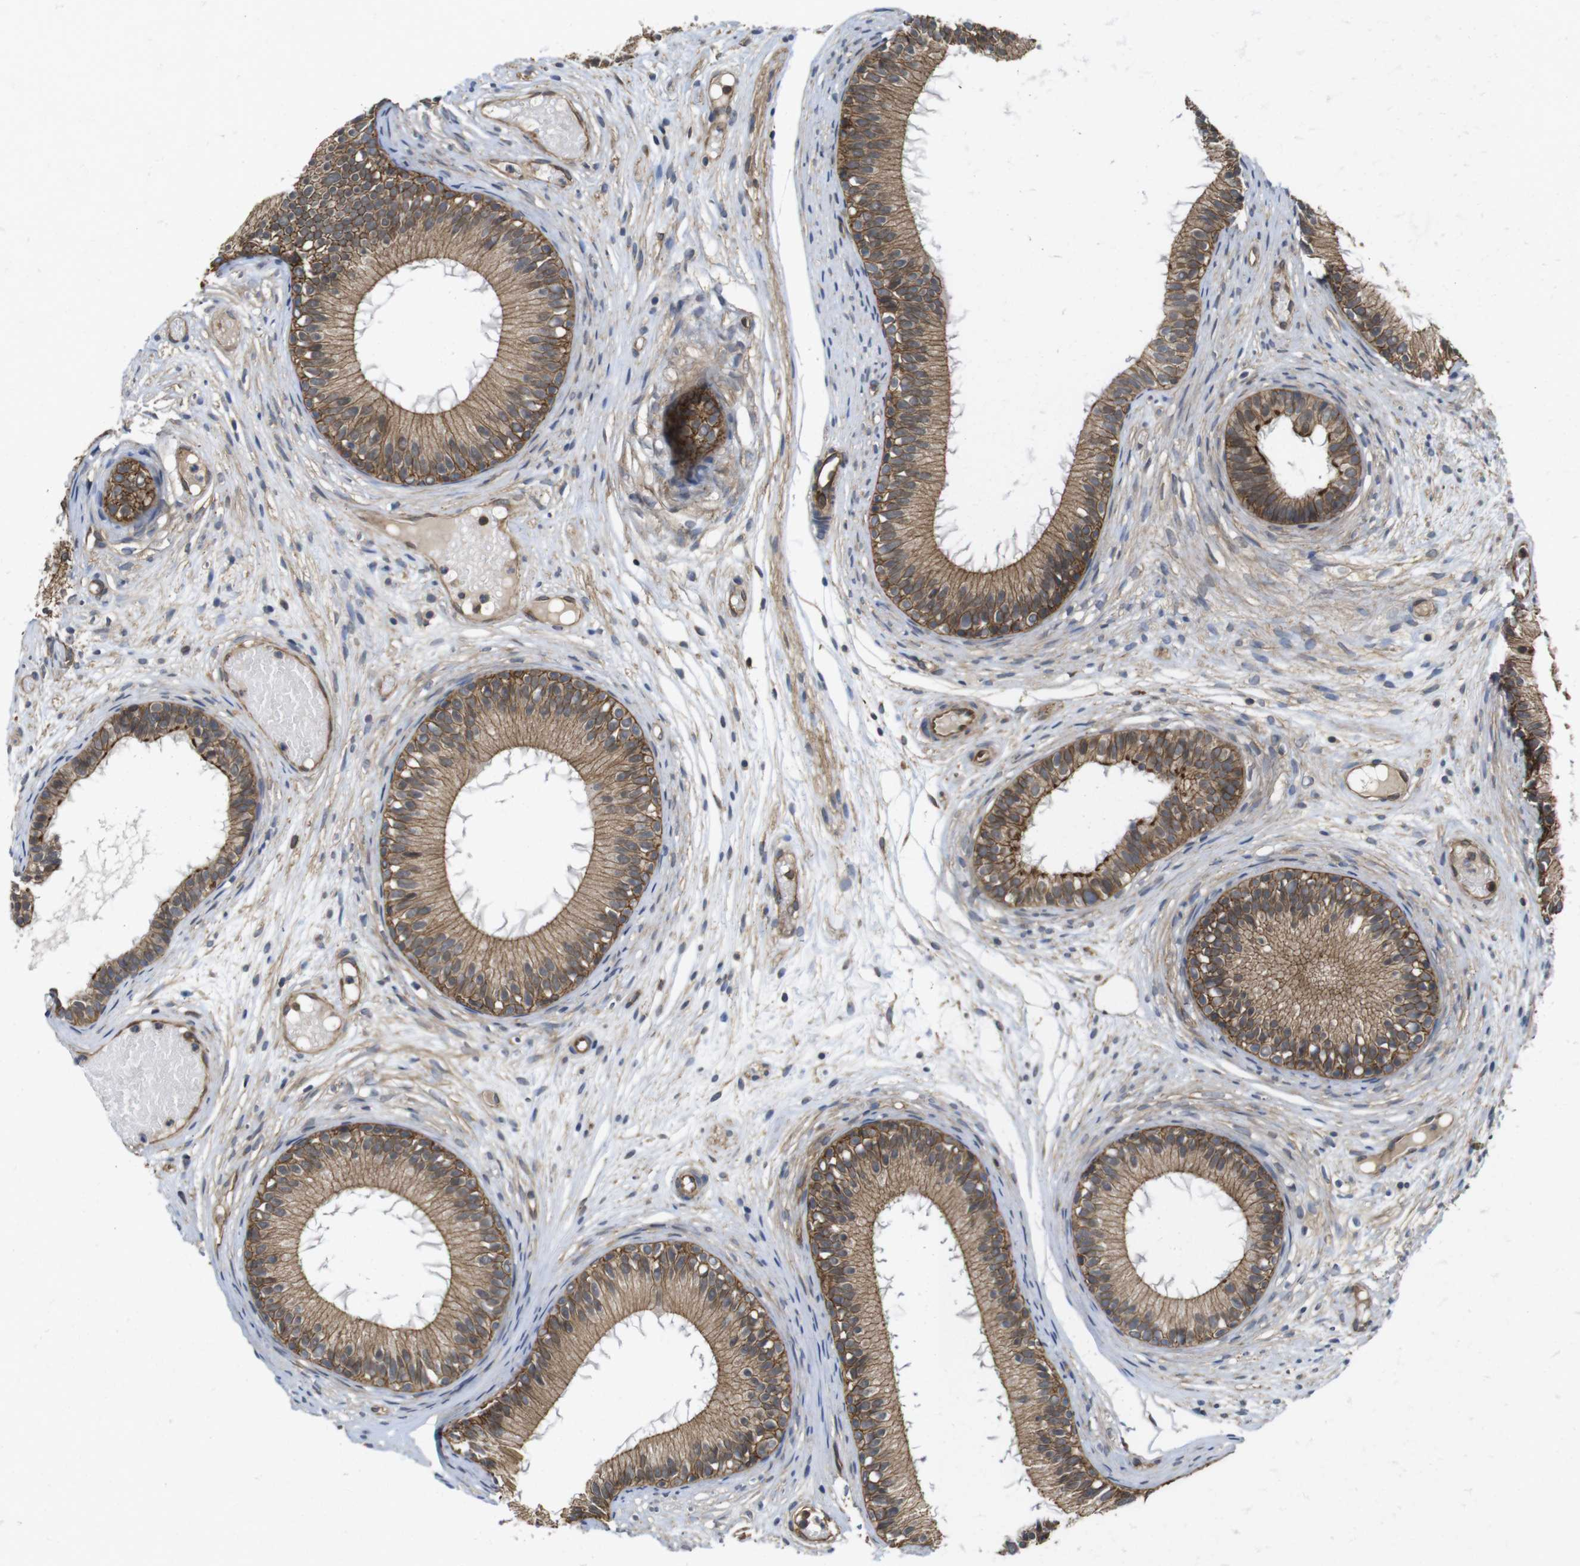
{"staining": {"intensity": "moderate", "quantity": ">75%", "location": "cytoplasmic/membranous"}, "tissue": "epididymis", "cell_type": "Glandular cells", "image_type": "normal", "snomed": [{"axis": "morphology", "description": "Normal tissue, NOS"}, {"axis": "morphology", "description": "Atrophy, NOS"}, {"axis": "topography", "description": "Testis"}, {"axis": "topography", "description": "Epididymis"}], "caption": "This histopathology image shows unremarkable epididymis stained with immunohistochemistry (IHC) to label a protein in brown. The cytoplasmic/membranous of glandular cells show moderate positivity for the protein. Nuclei are counter-stained blue.", "gene": "ZDHHC5", "patient": {"sex": "male", "age": 18}}